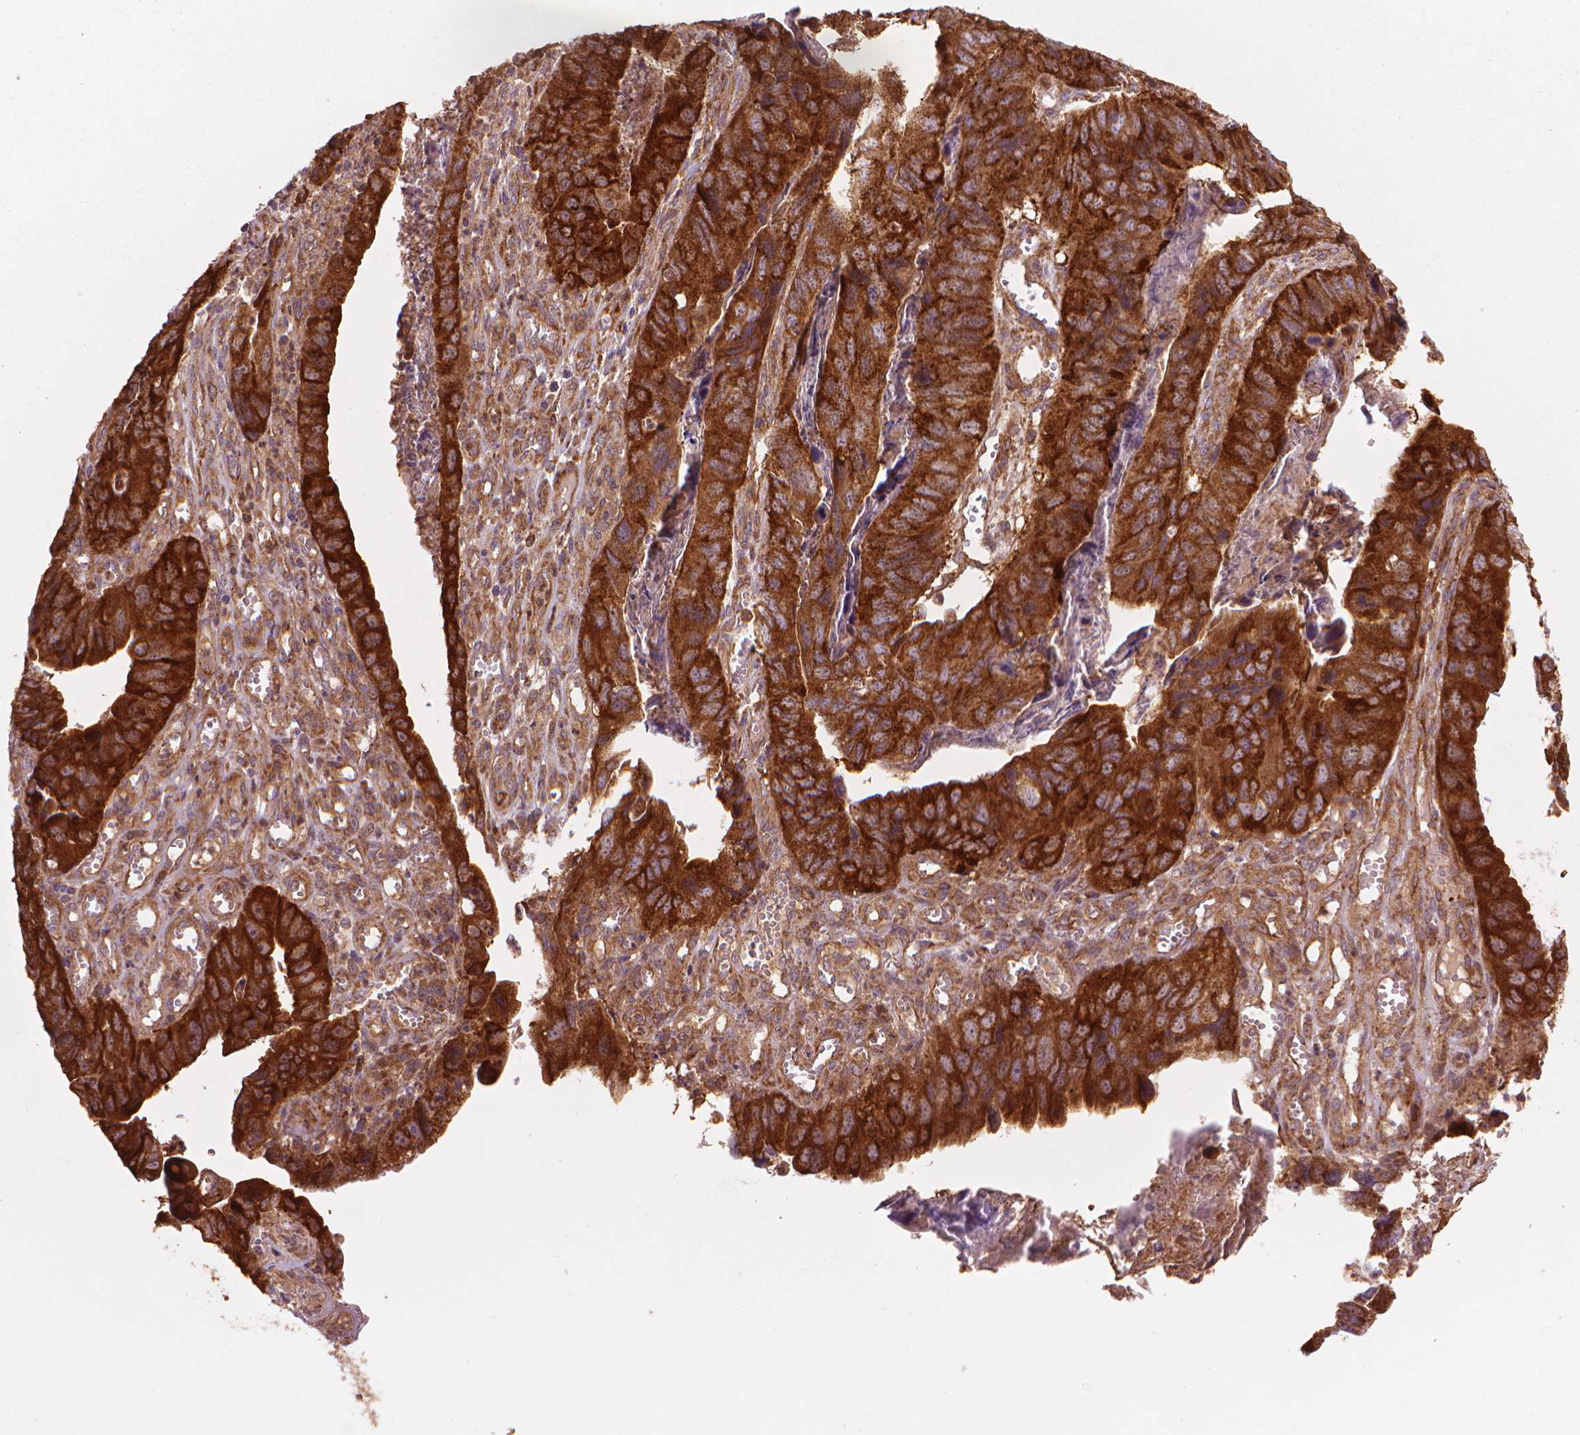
{"staining": {"intensity": "strong", "quantity": ">75%", "location": "cytoplasmic/membranous"}, "tissue": "stomach cancer", "cell_type": "Tumor cells", "image_type": "cancer", "snomed": [{"axis": "morphology", "description": "Adenocarcinoma, NOS"}, {"axis": "topography", "description": "Stomach, lower"}], "caption": "Brown immunohistochemical staining in human adenocarcinoma (stomach) exhibits strong cytoplasmic/membranous expression in approximately >75% of tumor cells. The staining was performed using DAB, with brown indicating positive protein expression. Nuclei are stained blue with hematoxylin.", "gene": "VARS2", "patient": {"sex": "male", "age": 77}}